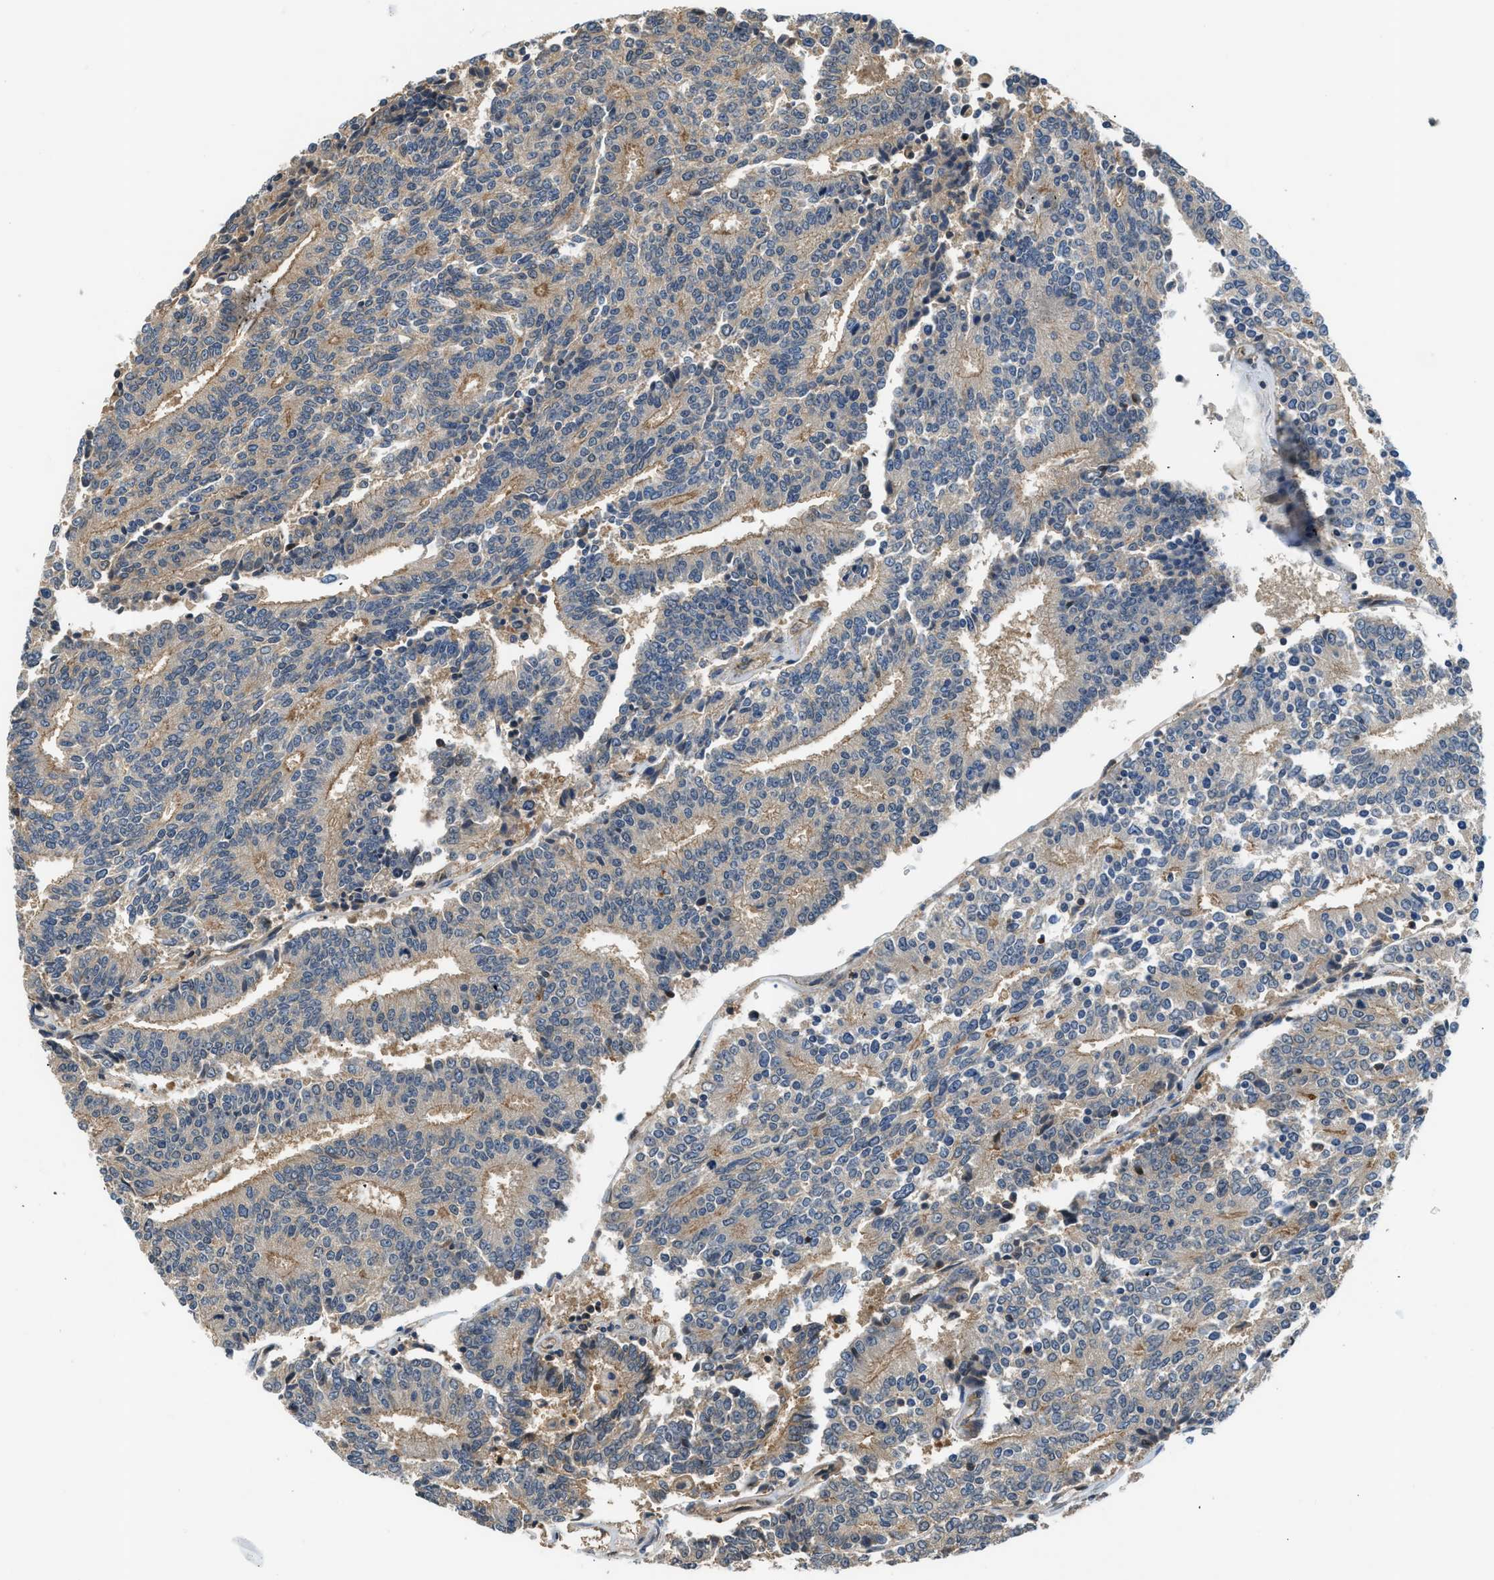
{"staining": {"intensity": "weak", "quantity": ">75%", "location": "cytoplasmic/membranous"}, "tissue": "prostate cancer", "cell_type": "Tumor cells", "image_type": "cancer", "snomed": [{"axis": "morphology", "description": "Adenocarcinoma, High grade"}, {"axis": "topography", "description": "Prostate"}], "caption": "IHC histopathology image of neoplastic tissue: human prostate high-grade adenocarcinoma stained using IHC shows low levels of weak protein expression localized specifically in the cytoplasmic/membranous of tumor cells, appearing as a cytoplasmic/membranous brown color.", "gene": "CBLB", "patient": {"sex": "male", "age": 71}}